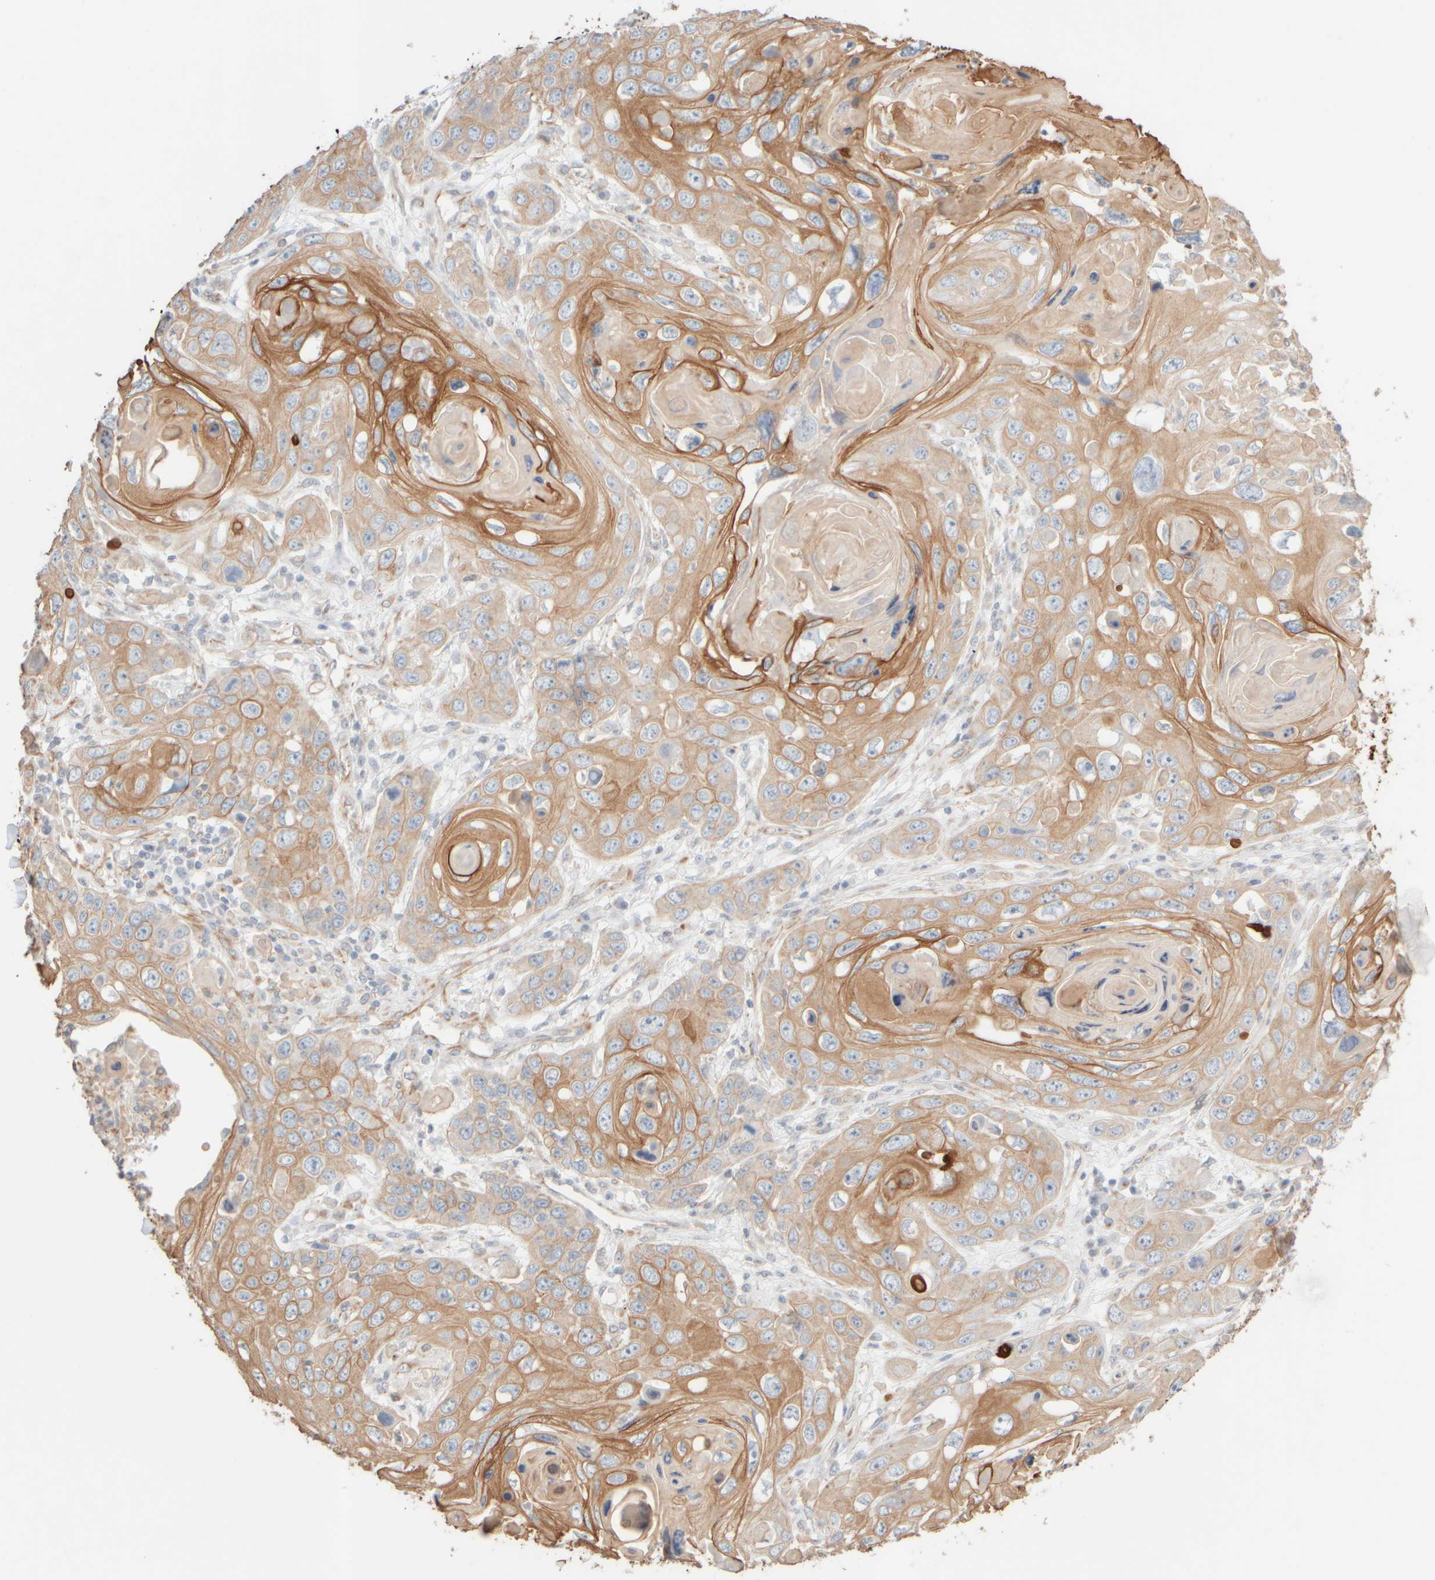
{"staining": {"intensity": "moderate", "quantity": ">75%", "location": "cytoplasmic/membranous"}, "tissue": "skin cancer", "cell_type": "Tumor cells", "image_type": "cancer", "snomed": [{"axis": "morphology", "description": "Squamous cell carcinoma, NOS"}, {"axis": "topography", "description": "Skin"}], "caption": "Immunohistochemistry (DAB) staining of squamous cell carcinoma (skin) shows moderate cytoplasmic/membranous protein positivity in about >75% of tumor cells.", "gene": "KRT15", "patient": {"sex": "male", "age": 55}}